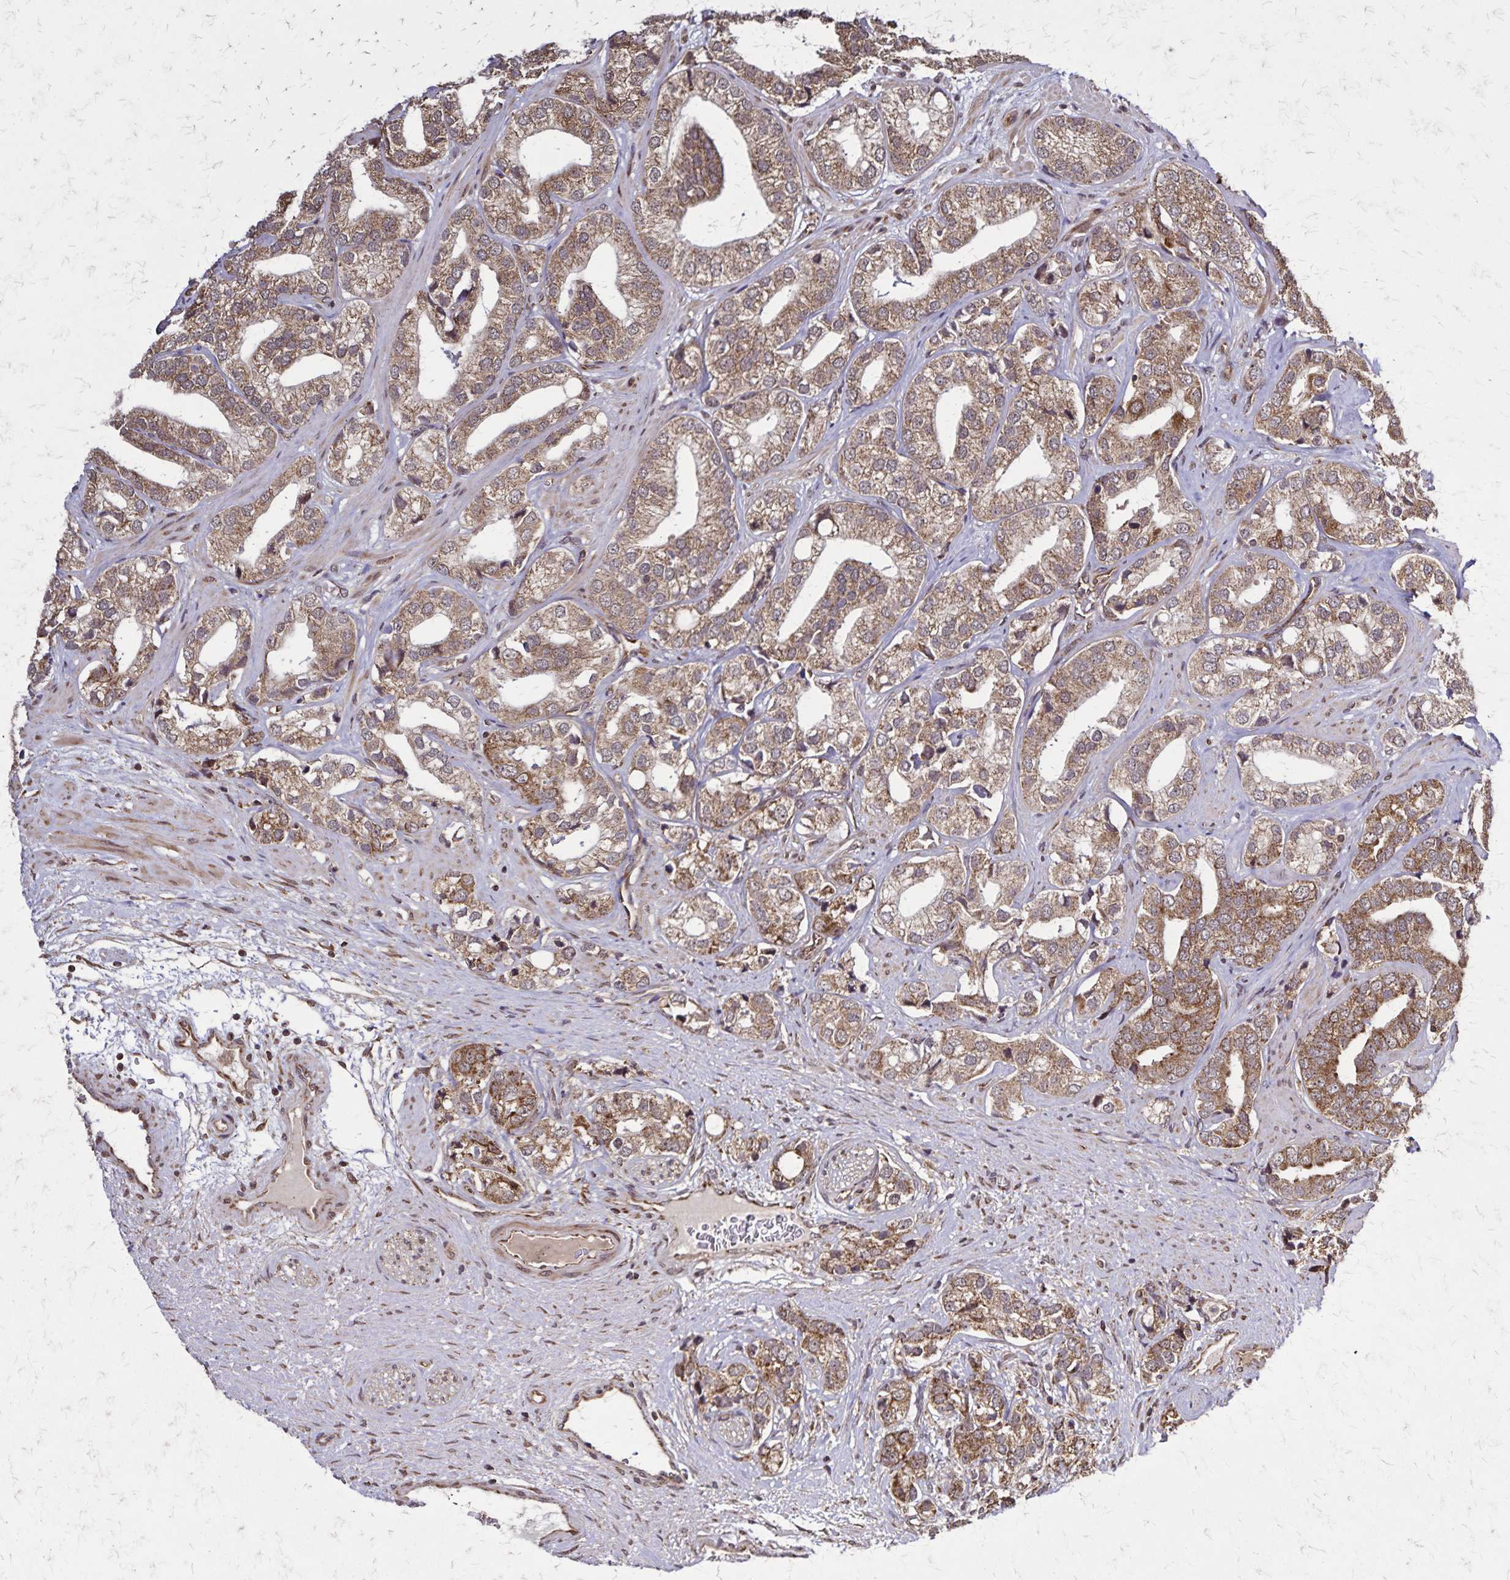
{"staining": {"intensity": "moderate", "quantity": ">75%", "location": "cytoplasmic/membranous"}, "tissue": "prostate cancer", "cell_type": "Tumor cells", "image_type": "cancer", "snomed": [{"axis": "morphology", "description": "Adenocarcinoma, High grade"}, {"axis": "topography", "description": "Prostate"}], "caption": "Prostate high-grade adenocarcinoma tissue exhibits moderate cytoplasmic/membranous staining in about >75% of tumor cells", "gene": "NFS1", "patient": {"sex": "male", "age": 58}}